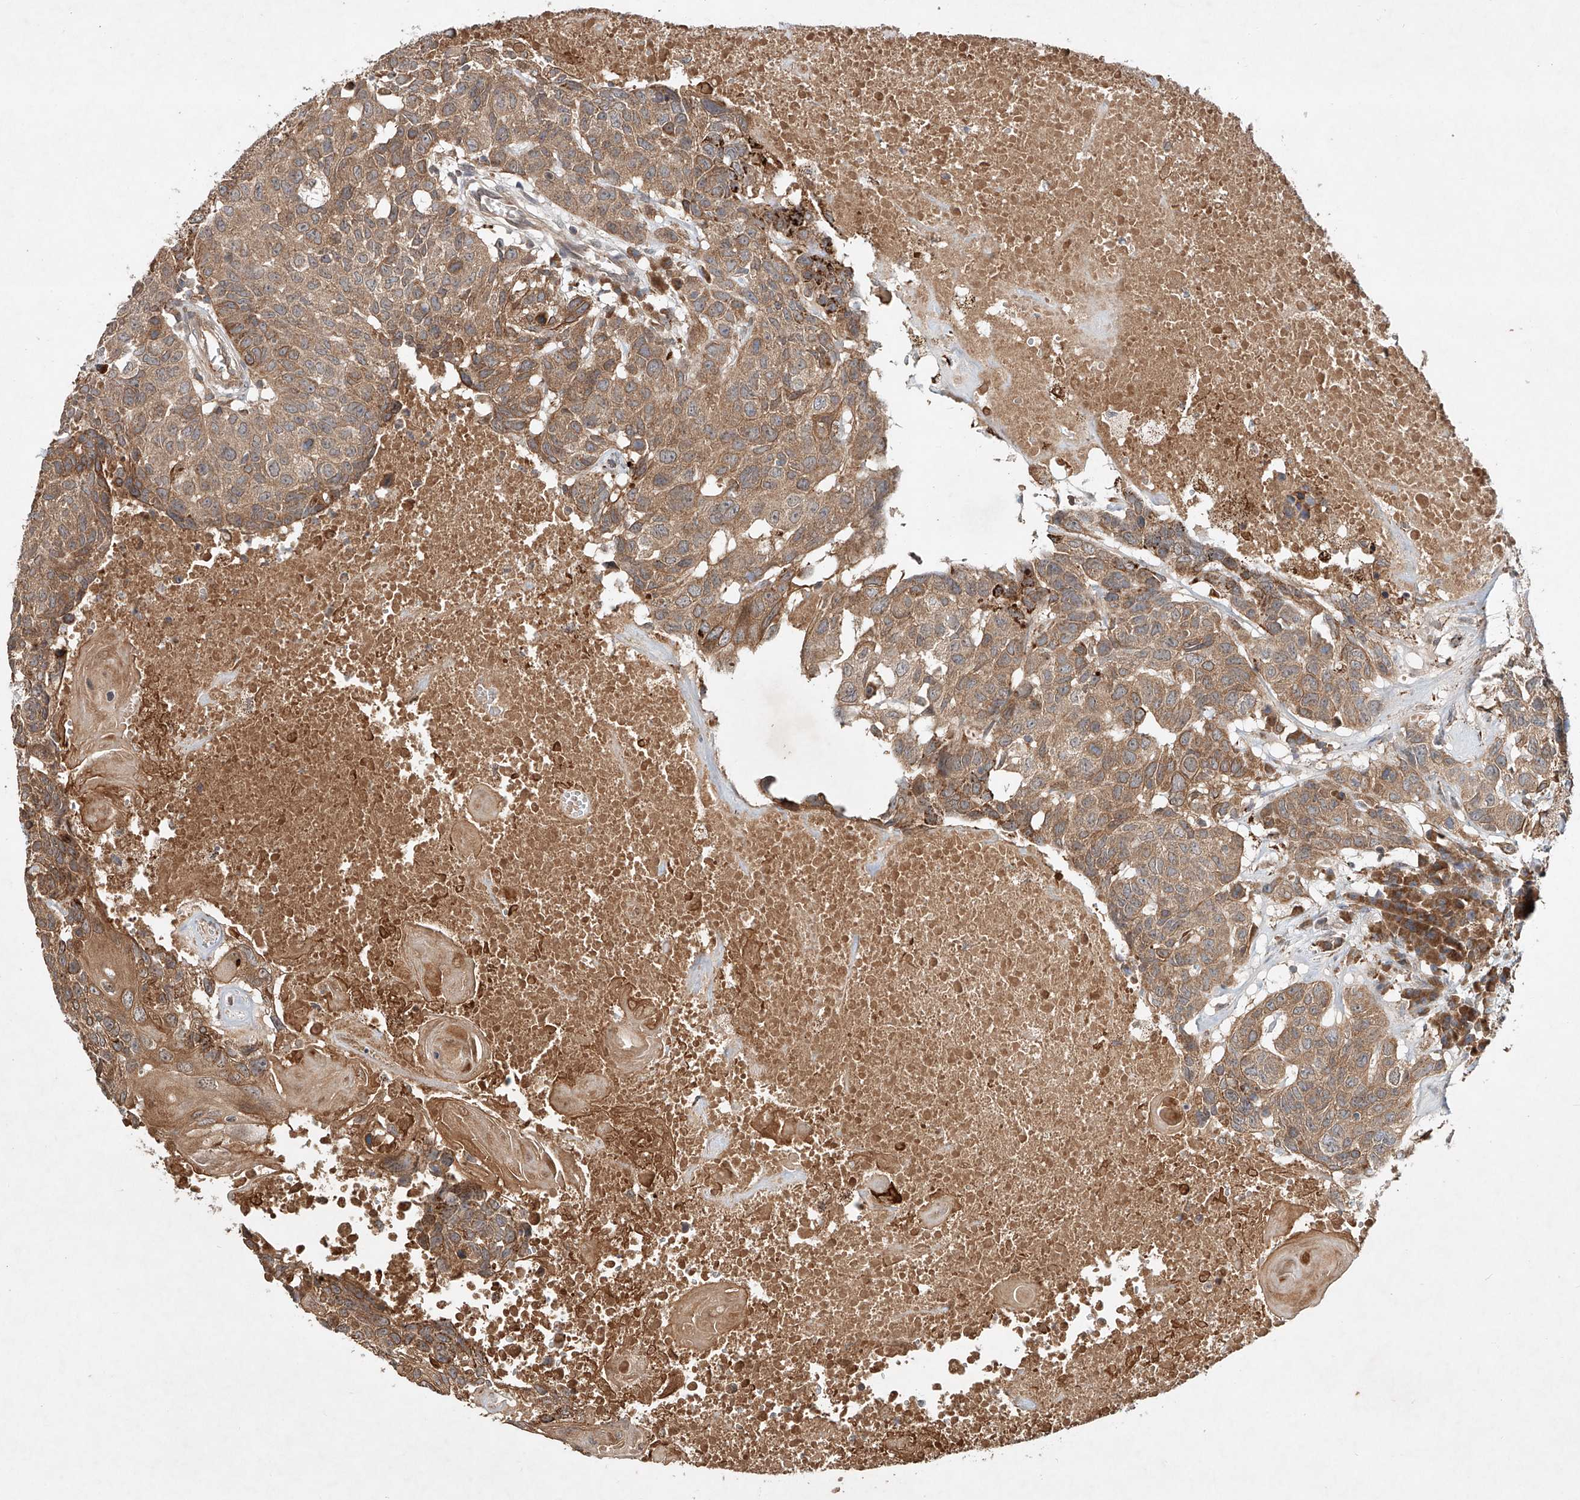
{"staining": {"intensity": "moderate", "quantity": ">75%", "location": "cytoplasmic/membranous"}, "tissue": "head and neck cancer", "cell_type": "Tumor cells", "image_type": "cancer", "snomed": [{"axis": "morphology", "description": "Squamous cell carcinoma, NOS"}, {"axis": "topography", "description": "Head-Neck"}], "caption": "A high-resolution image shows immunohistochemistry staining of head and neck squamous cell carcinoma, which shows moderate cytoplasmic/membranous staining in about >75% of tumor cells.", "gene": "IER5", "patient": {"sex": "male", "age": 66}}